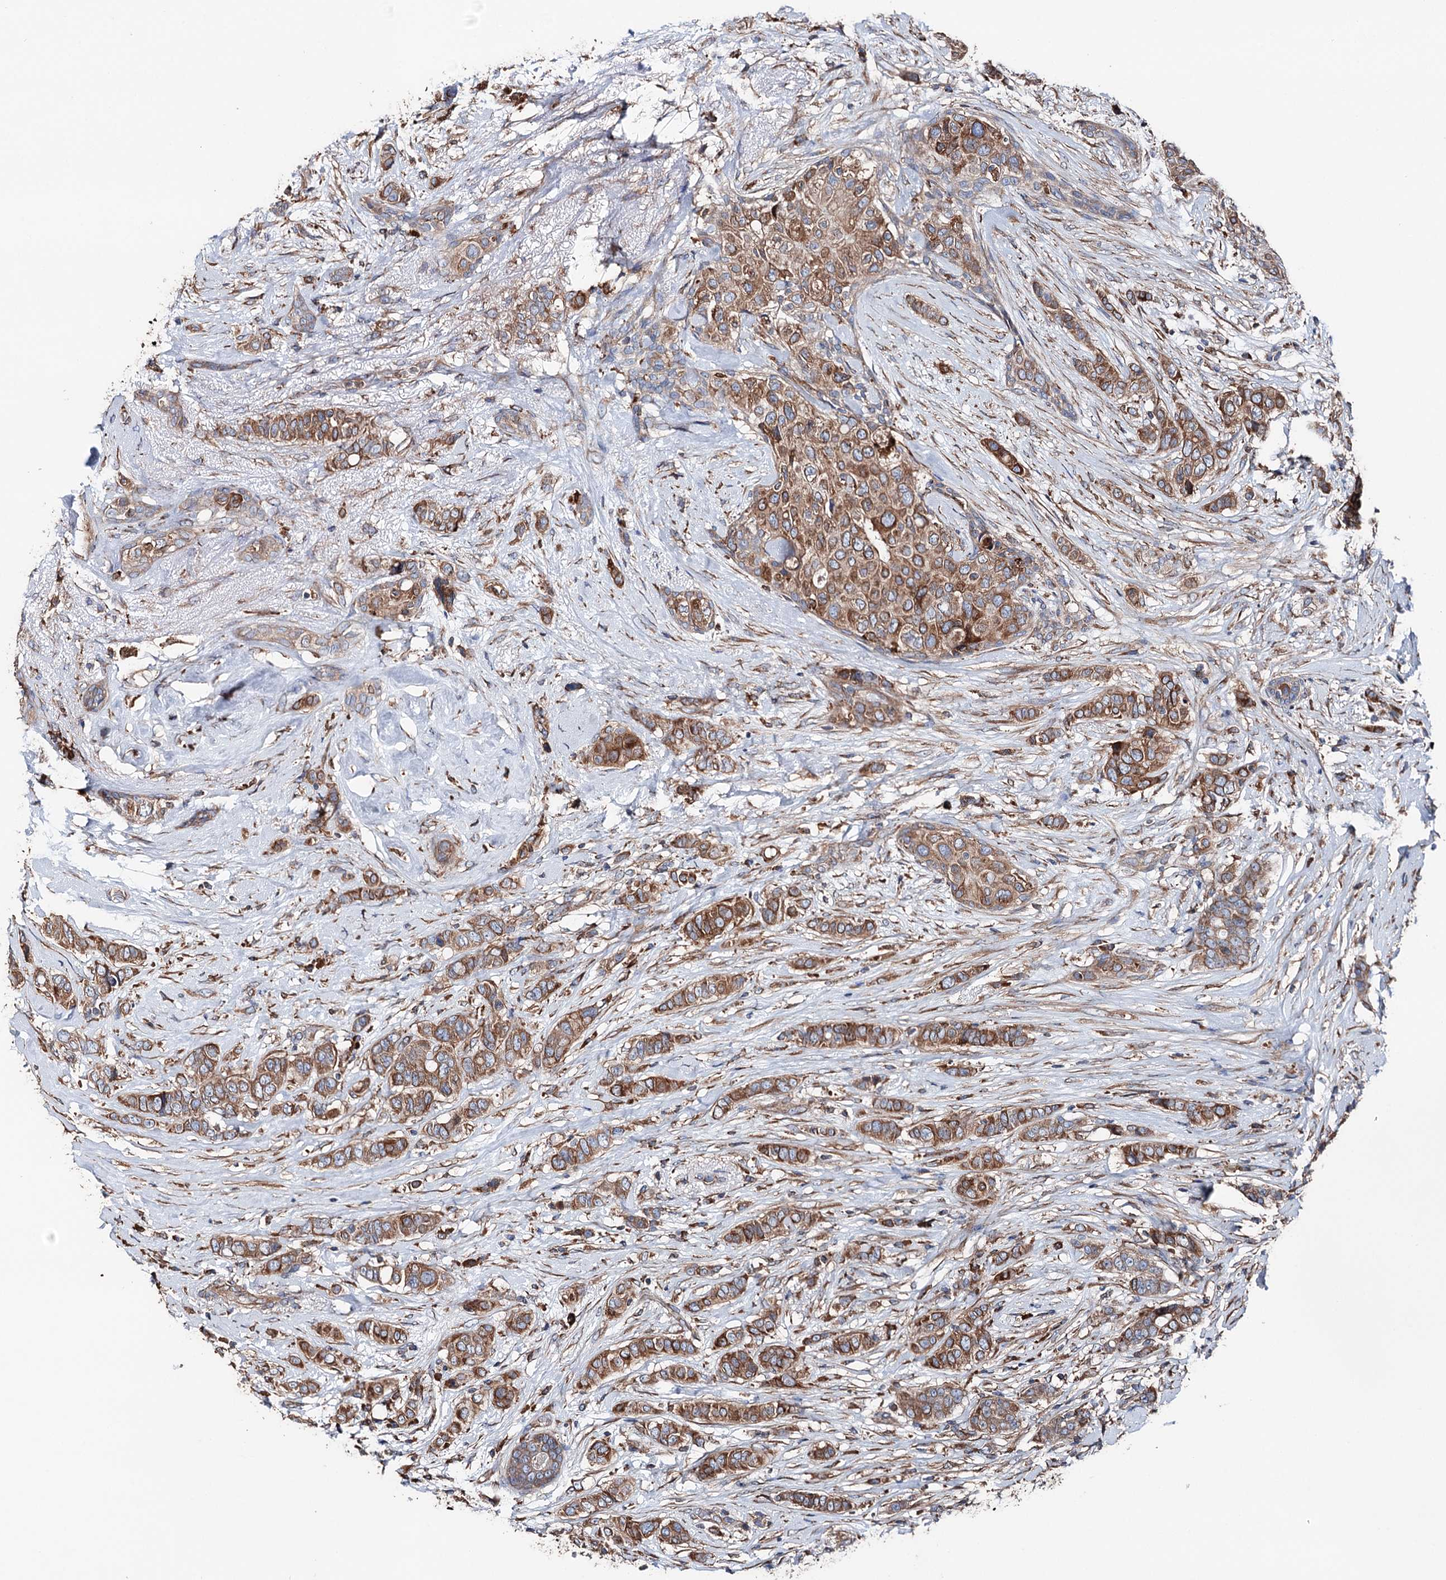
{"staining": {"intensity": "moderate", "quantity": ">75%", "location": "cytoplasmic/membranous"}, "tissue": "breast cancer", "cell_type": "Tumor cells", "image_type": "cancer", "snomed": [{"axis": "morphology", "description": "Lobular carcinoma"}, {"axis": "topography", "description": "Breast"}], "caption": "A photomicrograph showing moderate cytoplasmic/membranous staining in approximately >75% of tumor cells in breast cancer (lobular carcinoma), as visualized by brown immunohistochemical staining.", "gene": "ERP29", "patient": {"sex": "female", "age": 51}}